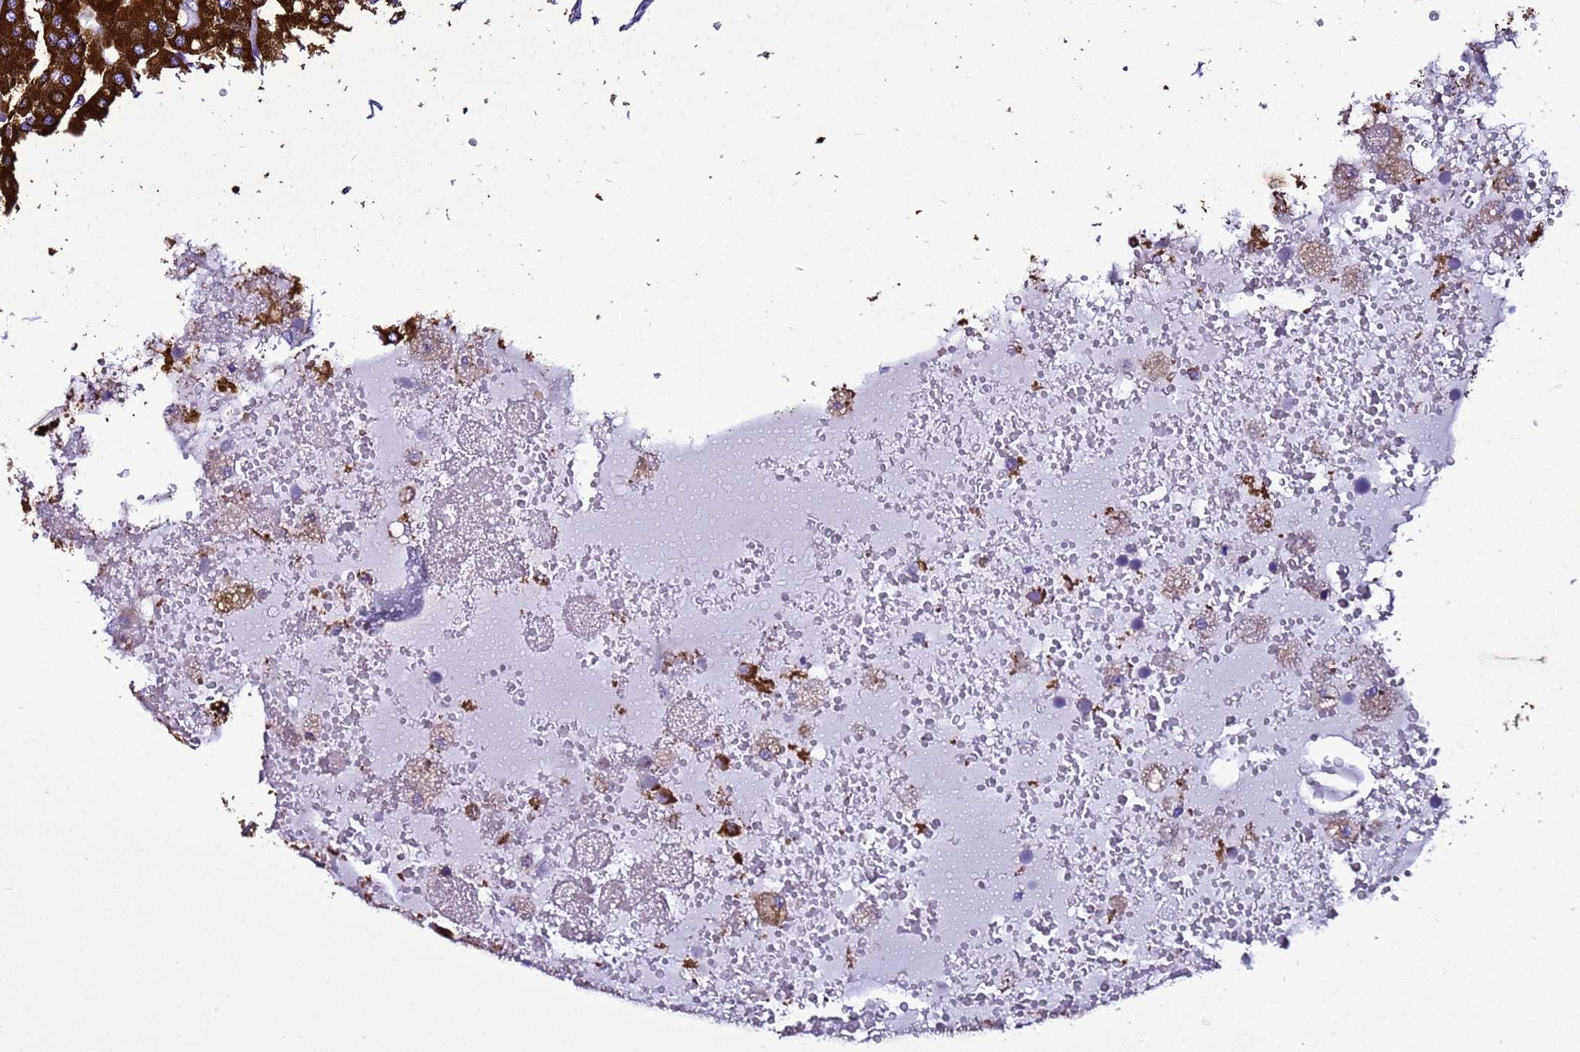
{"staining": {"intensity": "strong", "quantity": "25%-75%", "location": "cytoplasmic/membranous"}, "tissue": "parathyroid gland", "cell_type": "Glandular cells", "image_type": "normal", "snomed": [{"axis": "morphology", "description": "Normal tissue, NOS"}, {"axis": "morphology", "description": "Adenoma, NOS"}, {"axis": "topography", "description": "Parathyroid gland"}], "caption": "An image of parathyroid gland stained for a protein shows strong cytoplasmic/membranous brown staining in glandular cells. The staining is performed using DAB brown chromogen to label protein expression. The nuclei are counter-stained blue using hematoxylin.", "gene": "HIGD2A", "patient": {"sex": "female", "age": 86}}